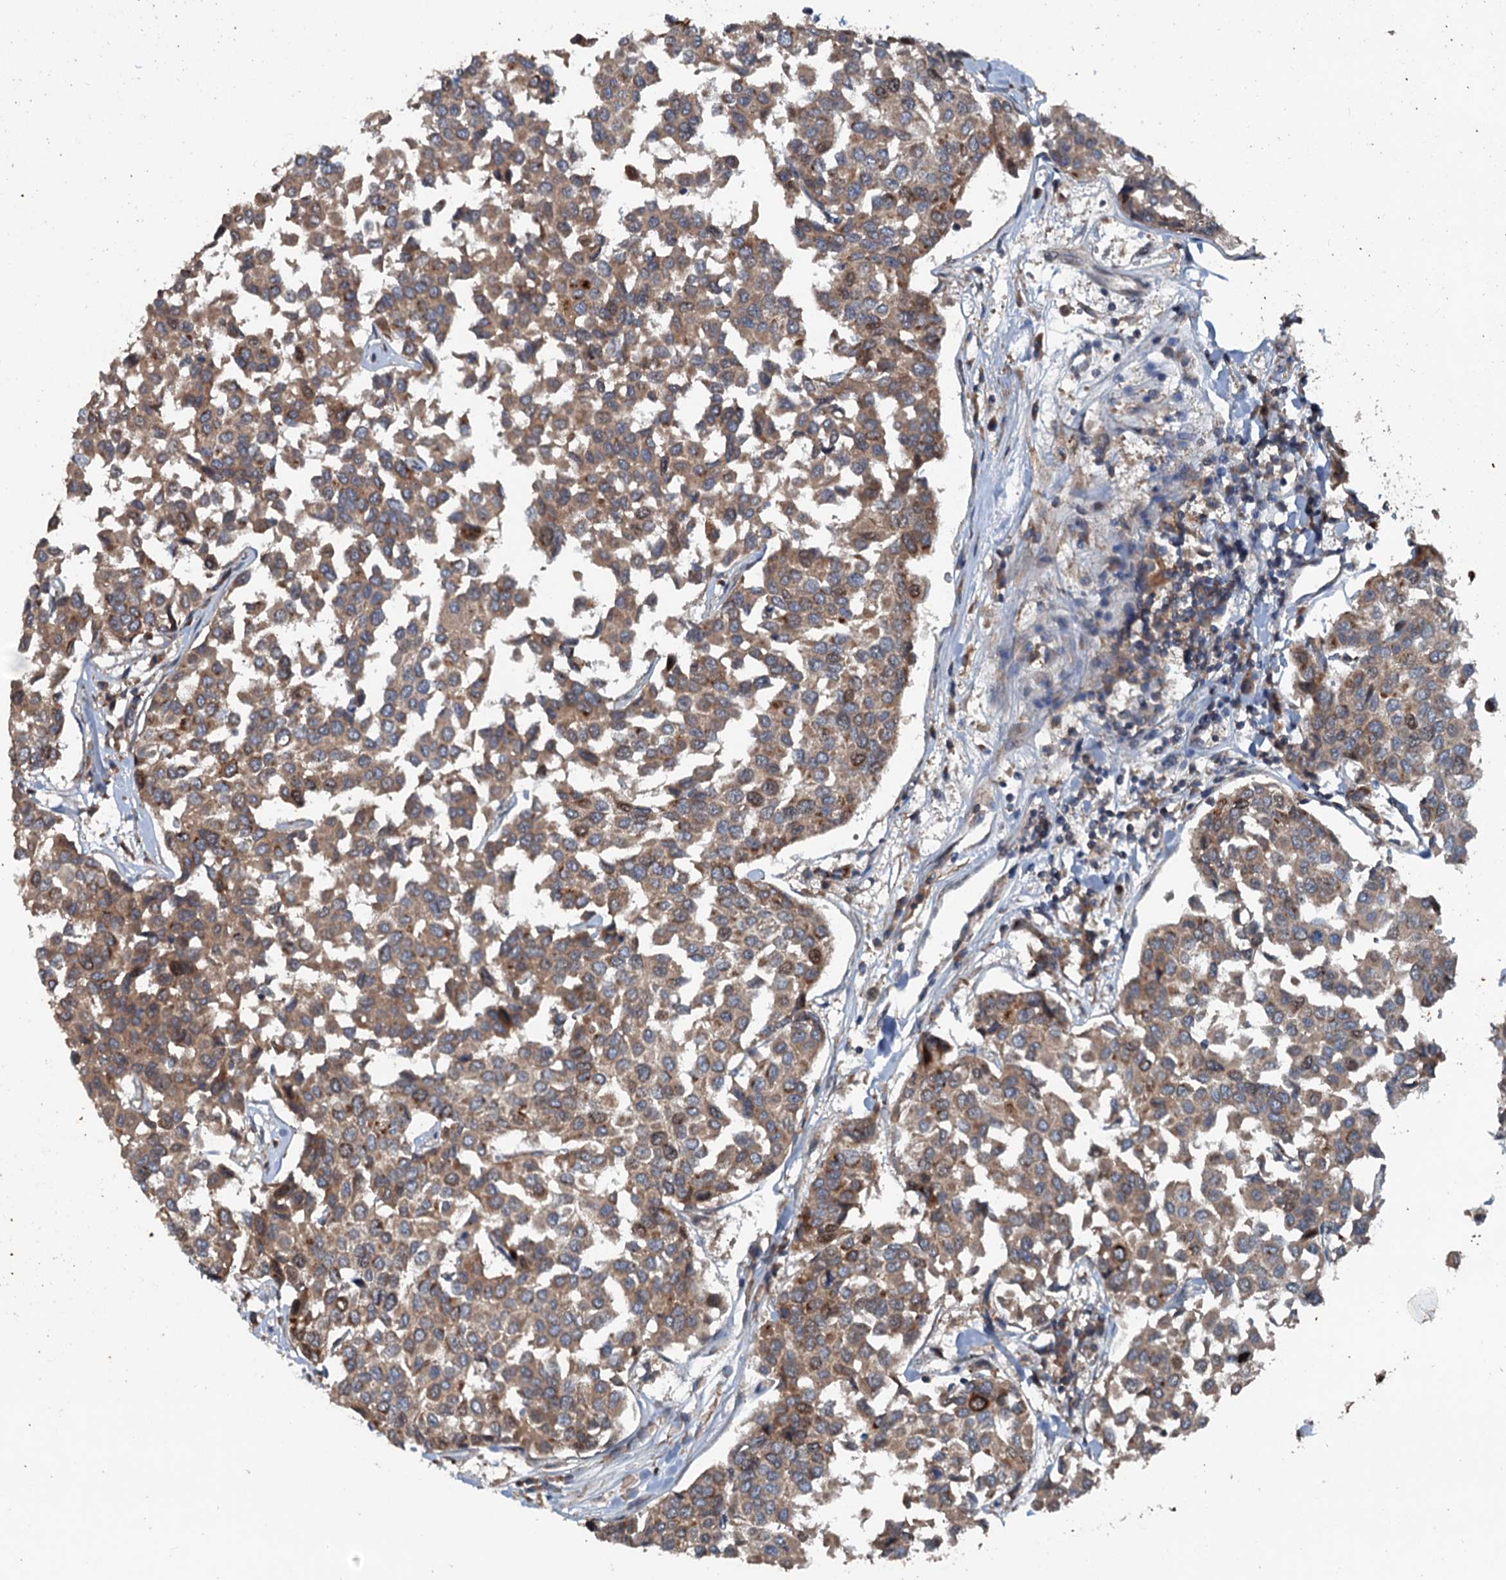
{"staining": {"intensity": "moderate", "quantity": ">75%", "location": "cytoplasmic/membranous"}, "tissue": "breast cancer", "cell_type": "Tumor cells", "image_type": "cancer", "snomed": [{"axis": "morphology", "description": "Duct carcinoma"}, {"axis": "topography", "description": "Breast"}], "caption": "Immunohistochemical staining of breast infiltrating ductal carcinoma exhibits moderate cytoplasmic/membranous protein expression in approximately >75% of tumor cells.", "gene": "TEDC1", "patient": {"sex": "female", "age": 55}}